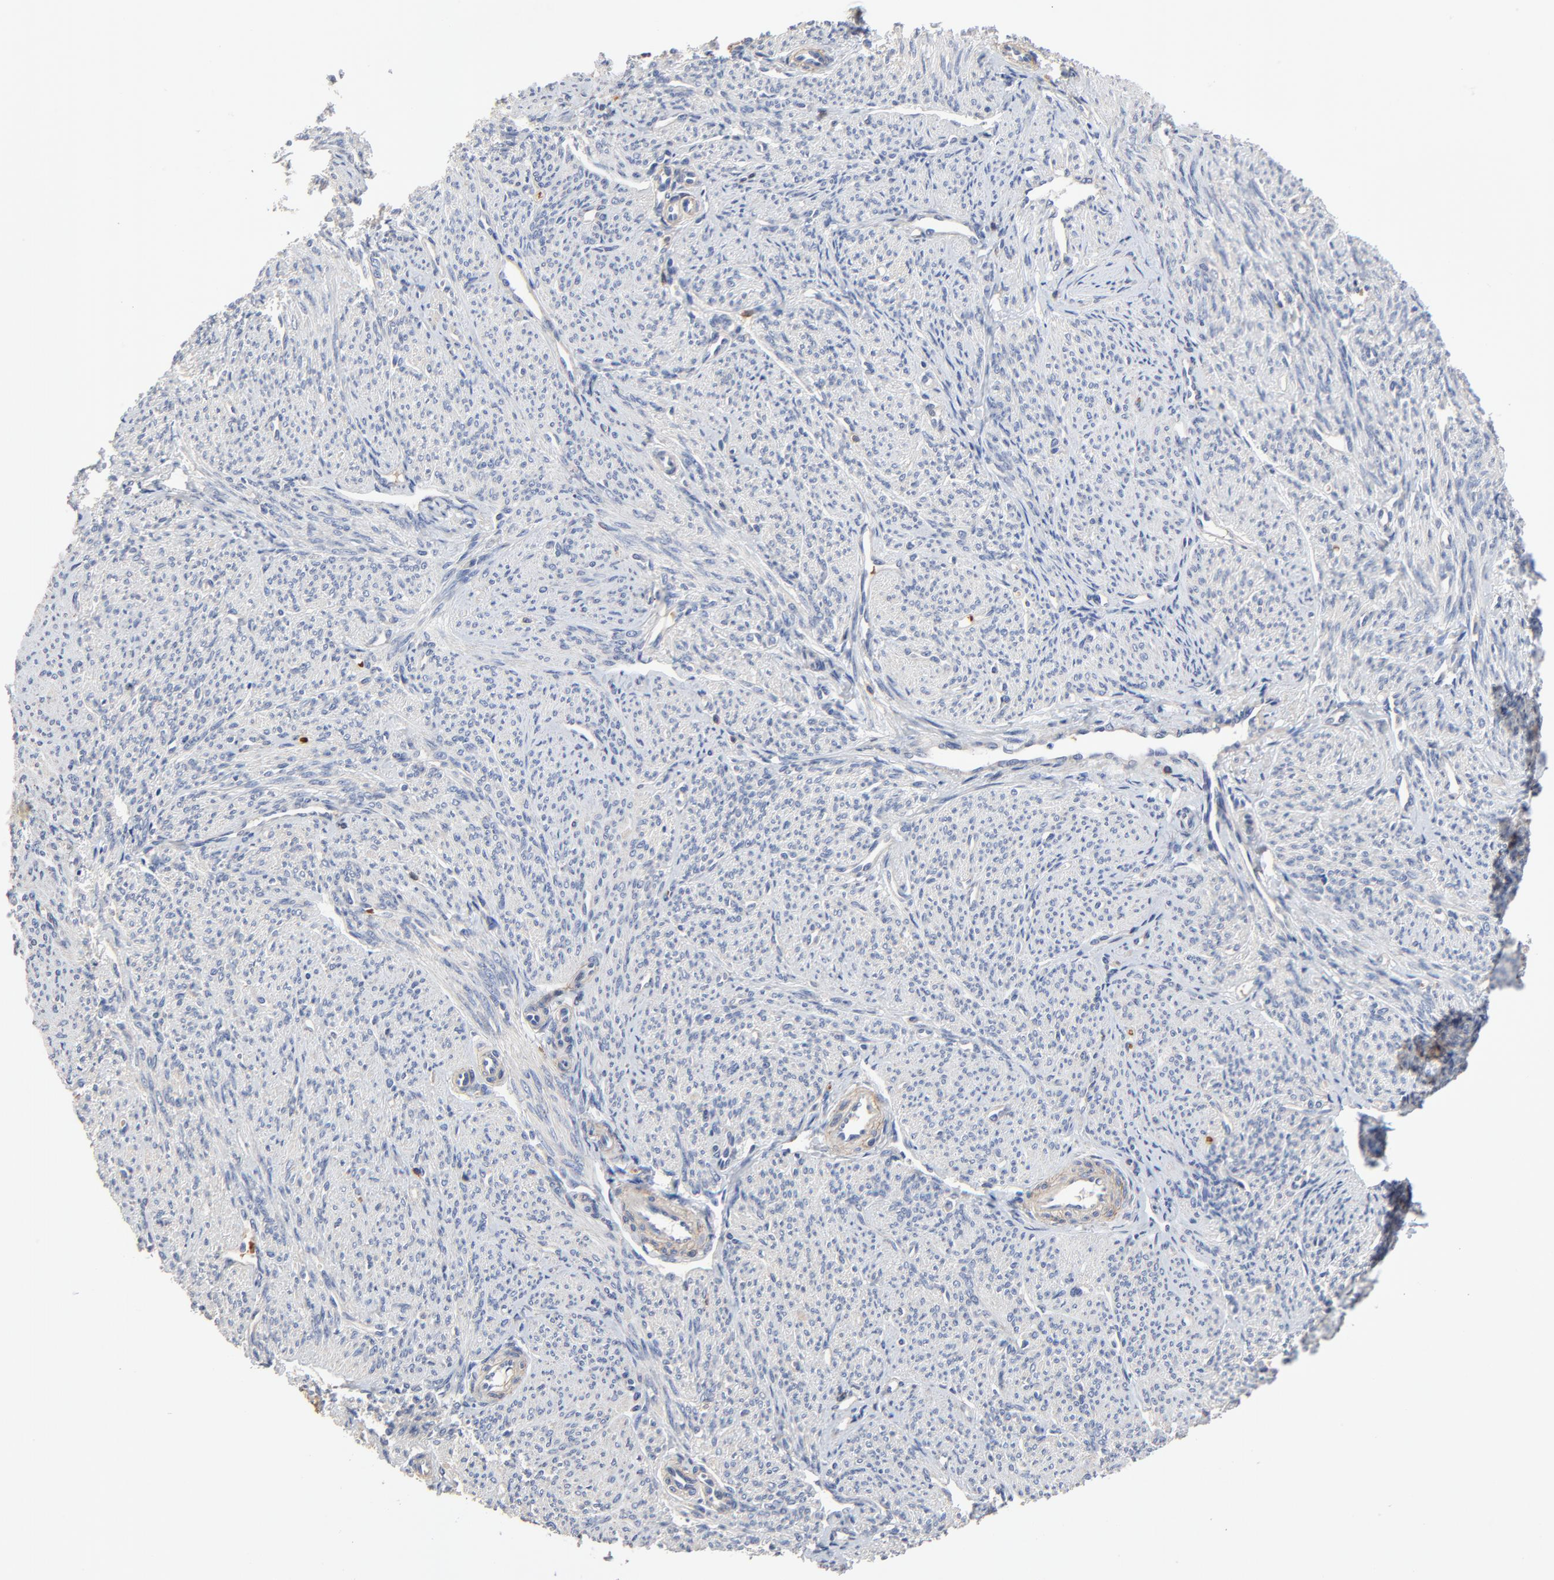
{"staining": {"intensity": "moderate", "quantity": "25%-75%", "location": "cytoplasmic/membranous"}, "tissue": "smooth muscle", "cell_type": "Smooth muscle cells", "image_type": "normal", "snomed": [{"axis": "morphology", "description": "Normal tissue, NOS"}, {"axis": "topography", "description": "Smooth muscle"}], "caption": "DAB (3,3'-diaminobenzidine) immunohistochemical staining of normal smooth muscle demonstrates moderate cytoplasmic/membranous protein staining in about 25%-75% of smooth muscle cells. Using DAB (brown) and hematoxylin (blue) stains, captured at high magnification using brightfield microscopy.", "gene": "SKAP1", "patient": {"sex": "female", "age": 65}}